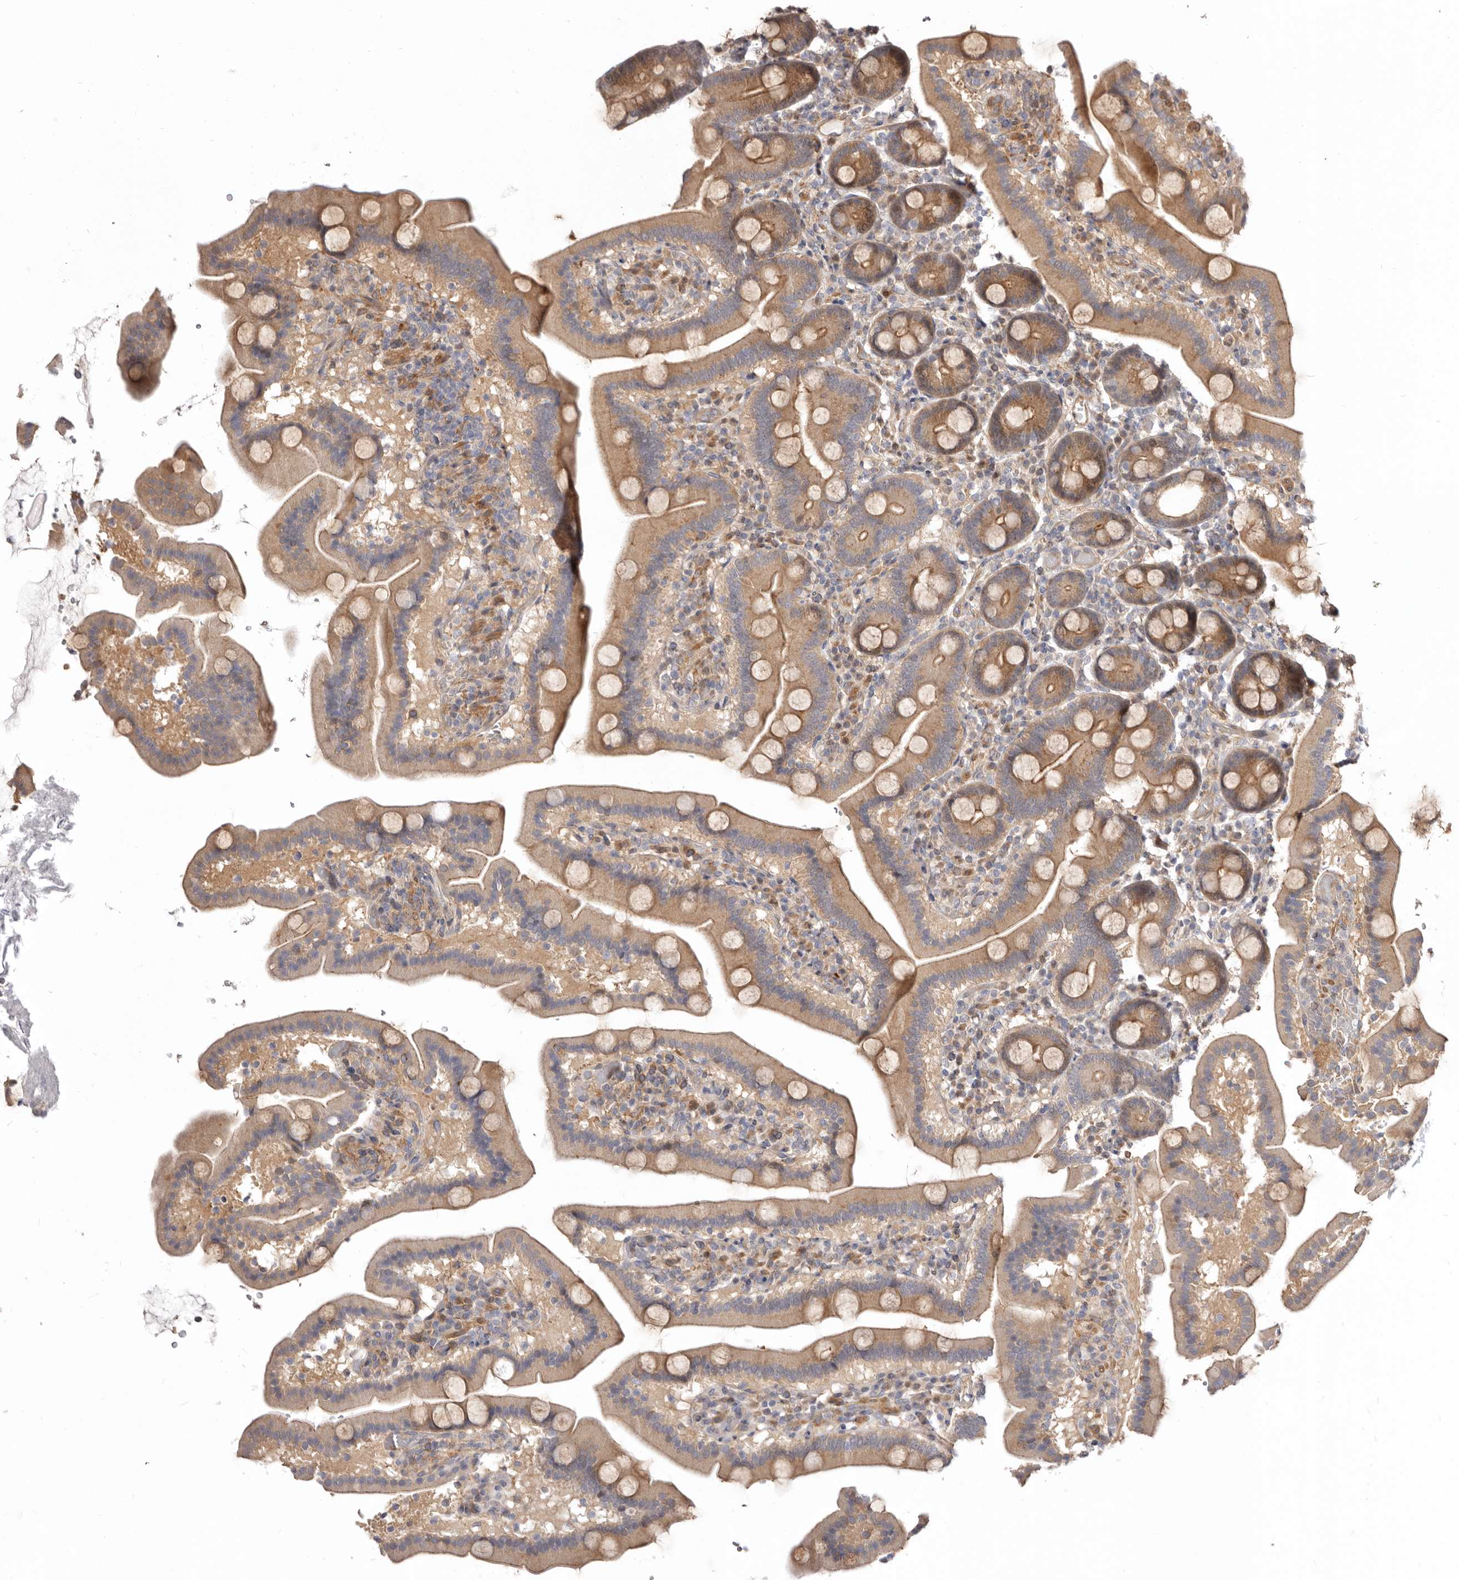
{"staining": {"intensity": "moderate", "quantity": "25%-75%", "location": "cytoplasmic/membranous"}, "tissue": "duodenum", "cell_type": "Glandular cells", "image_type": "normal", "snomed": [{"axis": "morphology", "description": "Normal tissue, NOS"}, {"axis": "topography", "description": "Duodenum"}], "caption": "Duodenum was stained to show a protein in brown. There is medium levels of moderate cytoplasmic/membranous expression in approximately 25%-75% of glandular cells. Nuclei are stained in blue.", "gene": "GPATCH4", "patient": {"sex": "male", "age": 55}}